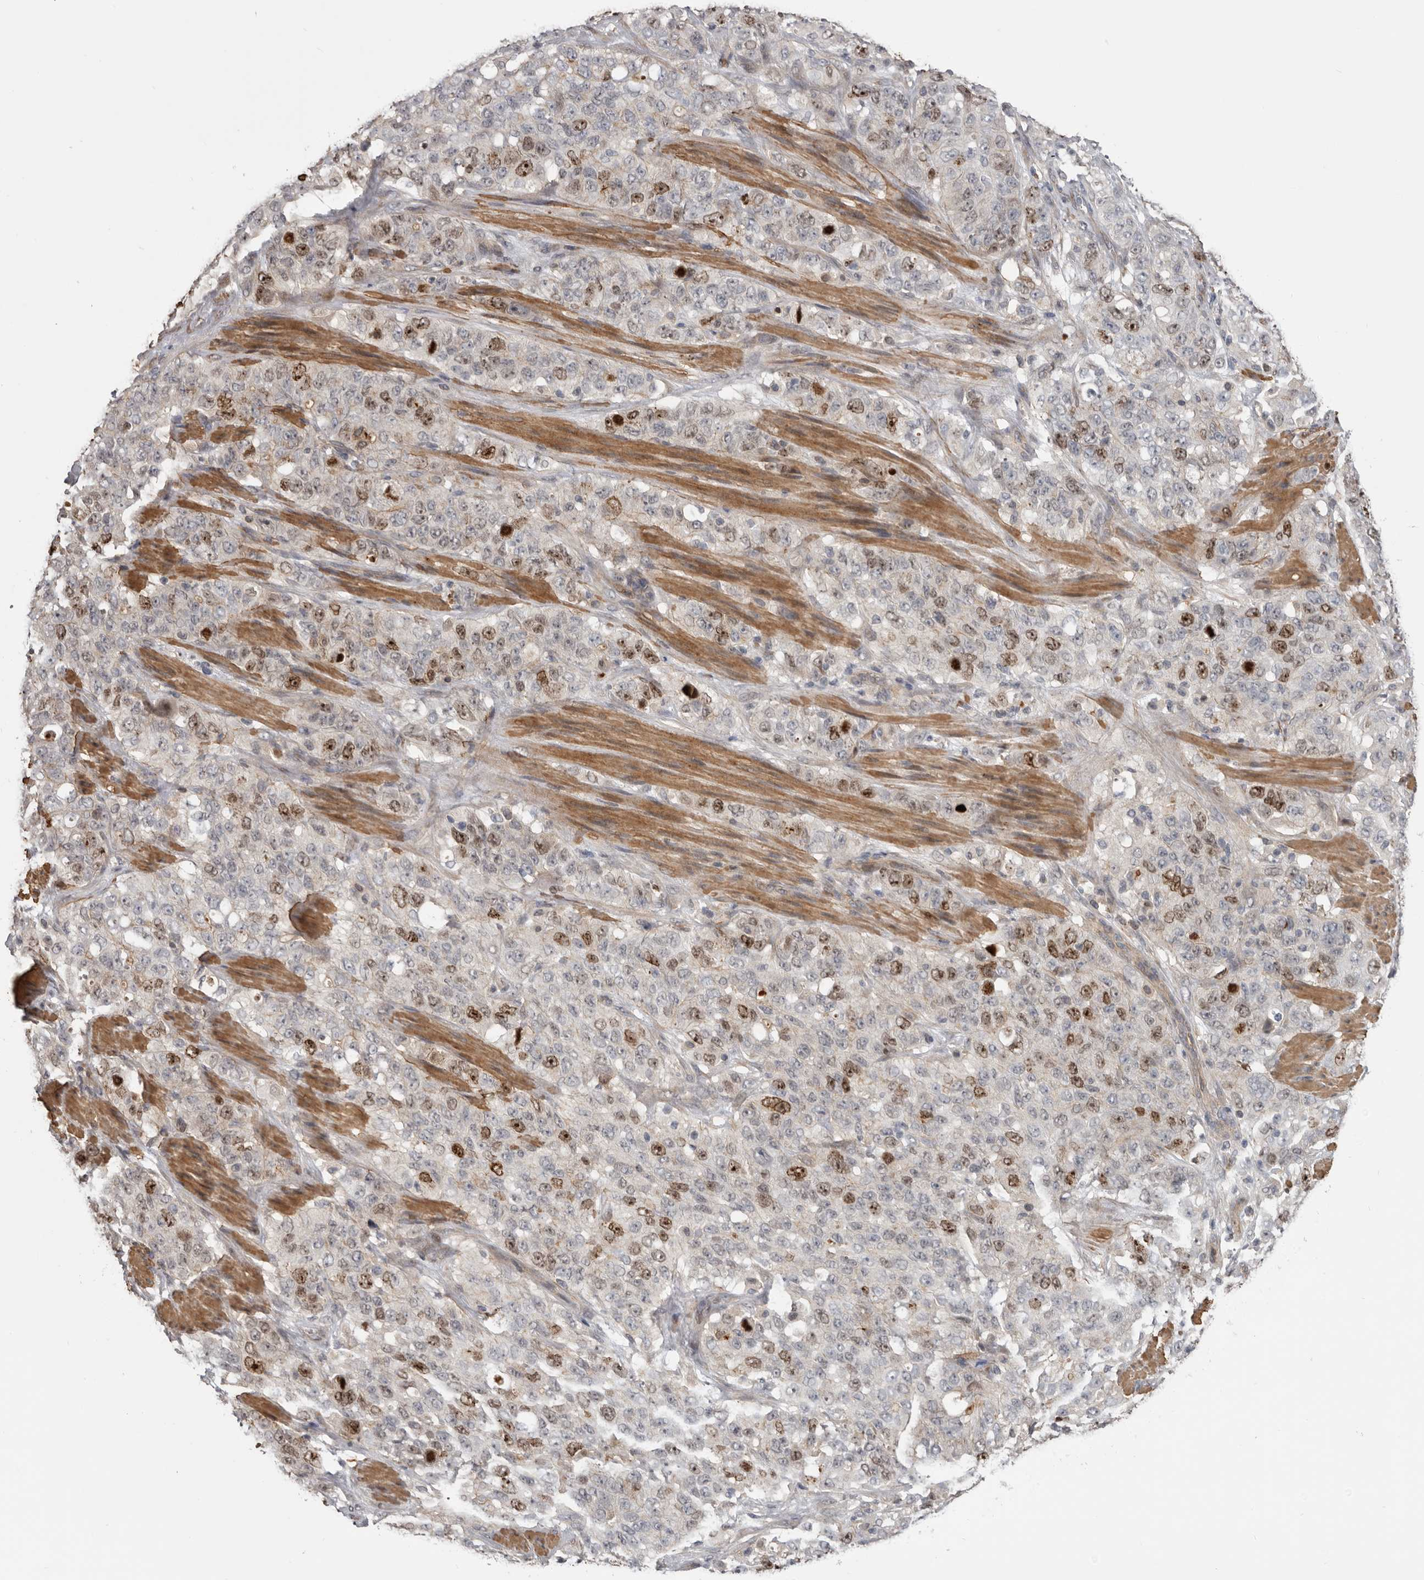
{"staining": {"intensity": "moderate", "quantity": ">75%", "location": "nuclear"}, "tissue": "stomach cancer", "cell_type": "Tumor cells", "image_type": "cancer", "snomed": [{"axis": "morphology", "description": "Adenocarcinoma, NOS"}, {"axis": "topography", "description": "Stomach"}], "caption": "Moderate nuclear protein staining is seen in about >75% of tumor cells in stomach cancer (adenocarcinoma).", "gene": "CDCA8", "patient": {"sex": "male", "age": 48}}